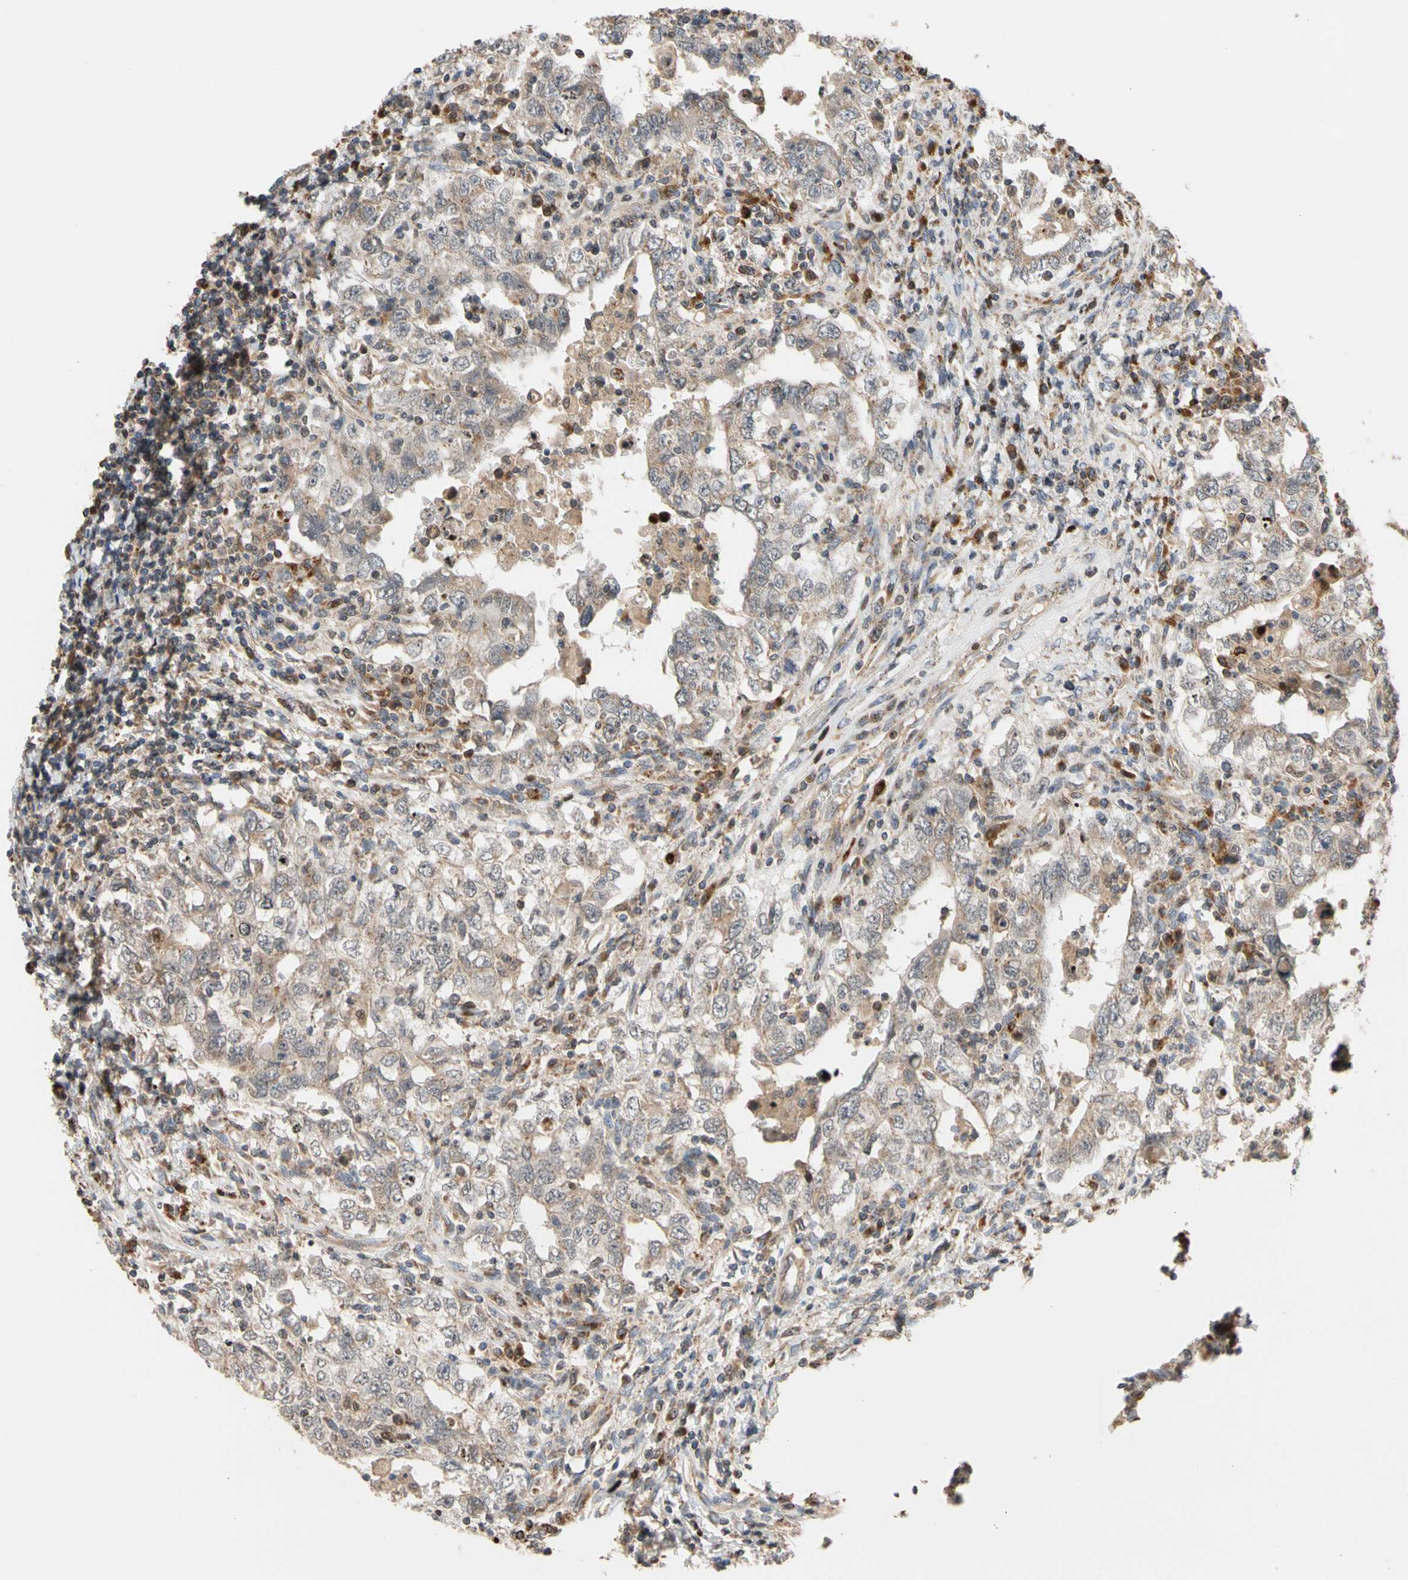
{"staining": {"intensity": "weak", "quantity": "25%-75%", "location": "cytoplasmic/membranous"}, "tissue": "testis cancer", "cell_type": "Tumor cells", "image_type": "cancer", "snomed": [{"axis": "morphology", "description": "Carcinoma, Embryonal, NOS"}, {"axis": "topography", "description": "Testis"}], "caption": "Testis cancer stained with immunohistochemistry (IHC) exhibits weak cytoplasmic/membranous positivity in approximately 25%-75% of tumor cells. The protein is shown in brown color, while the nuclei are stained blue.", "gene": "IP6K2", "patient": {"sex": "male", "age": 26}}